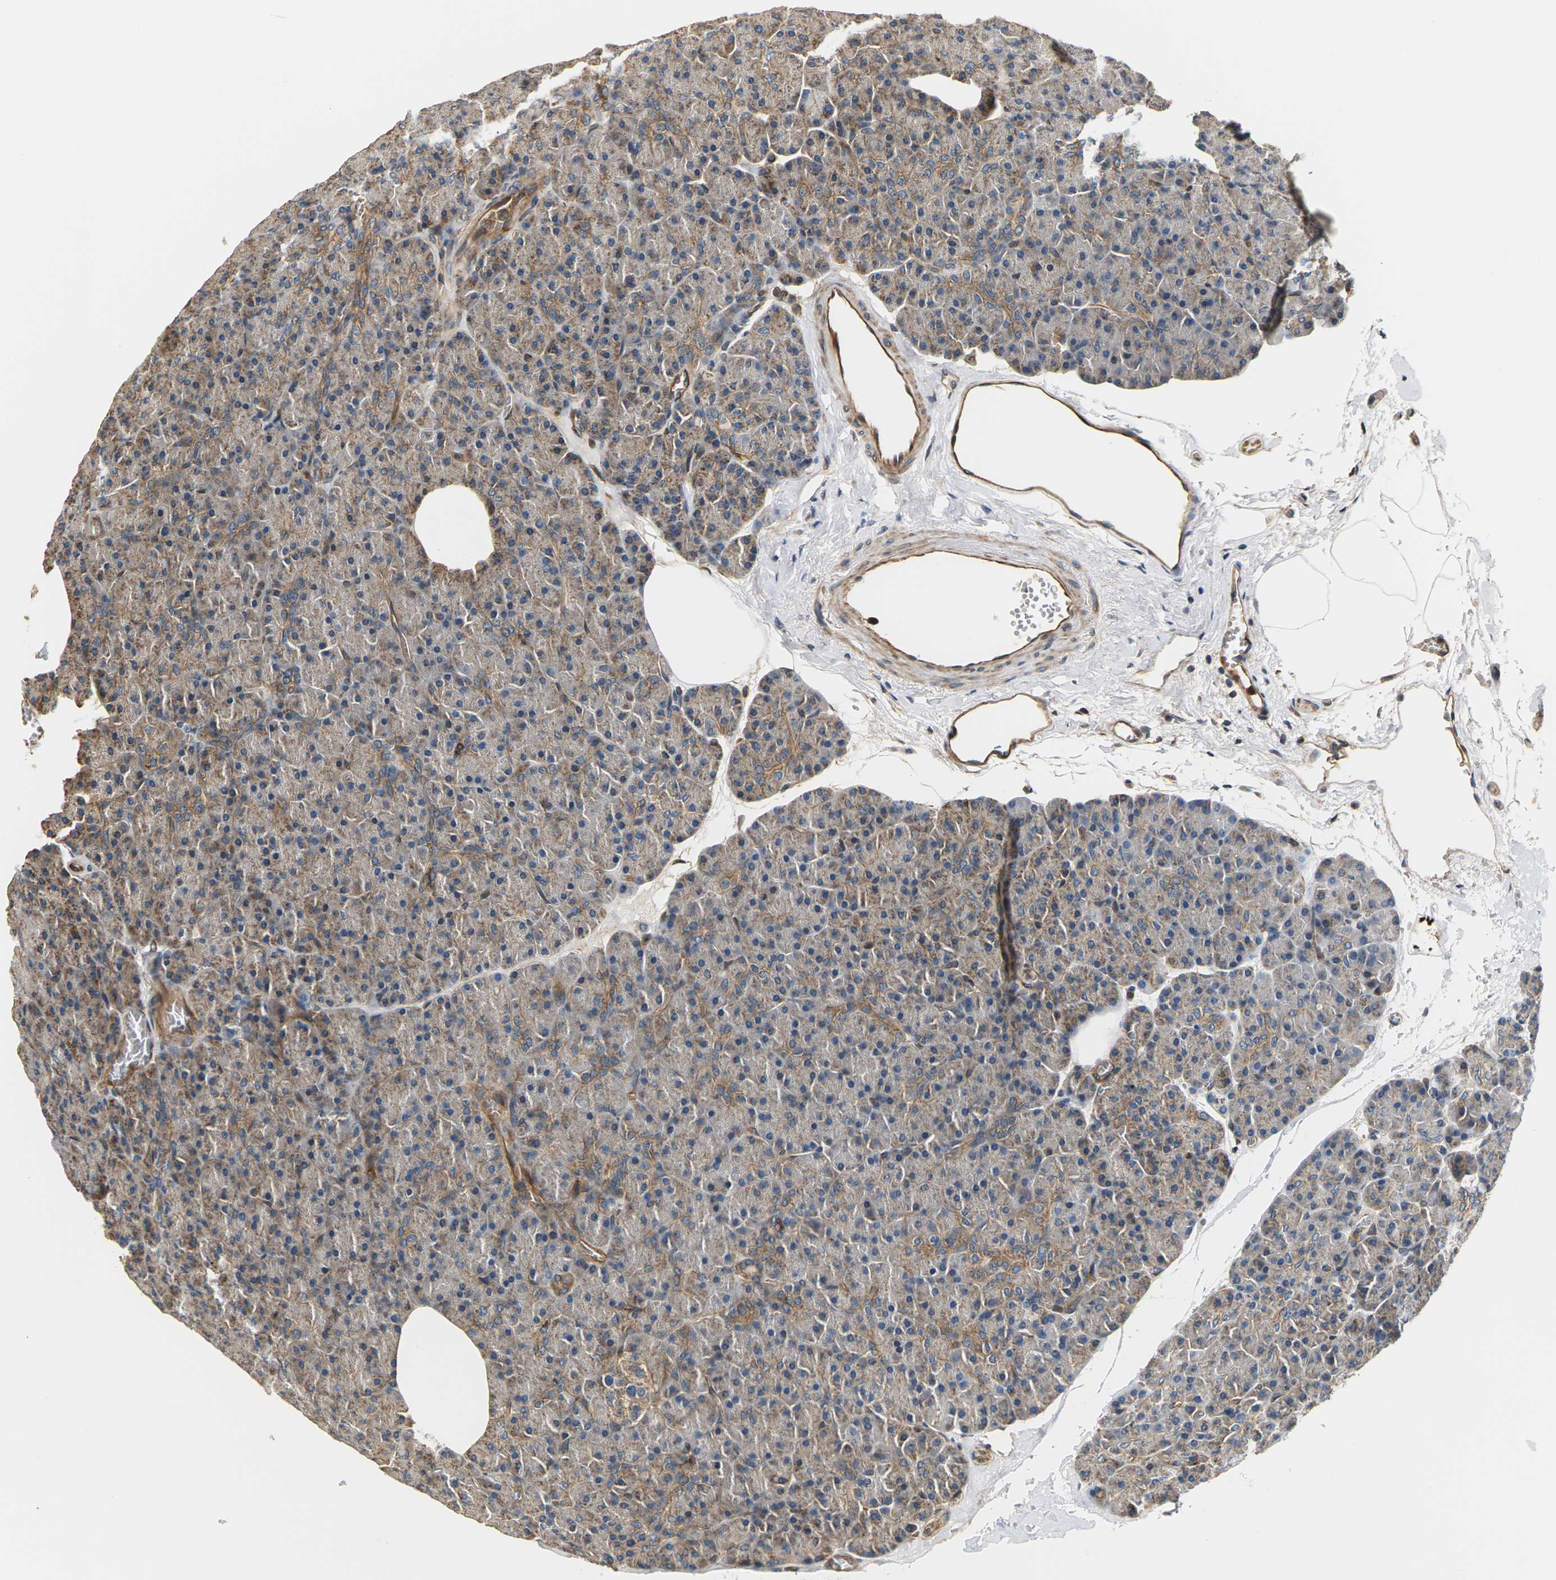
{"staining": {"intensity": "weak", "quantity": ">75%", "location": "cytoplasmic/membranous"}, "tissue": "pancreas", "cell_type": "Exocrine glandular cells", "image_type": "normal", "snomed": [{"axis": "morphology", "description": "Normal tissue, NOS"}, {"axis": "topography", "description": "Pancreas"}], "caption": "Weak cytoplasmic/membranous protein expression is appreciated in about >75% of exocrine glandular cells in pancreas.", "gene": "PCDHB4", "patient": {"sex": "female", "age": 35}}